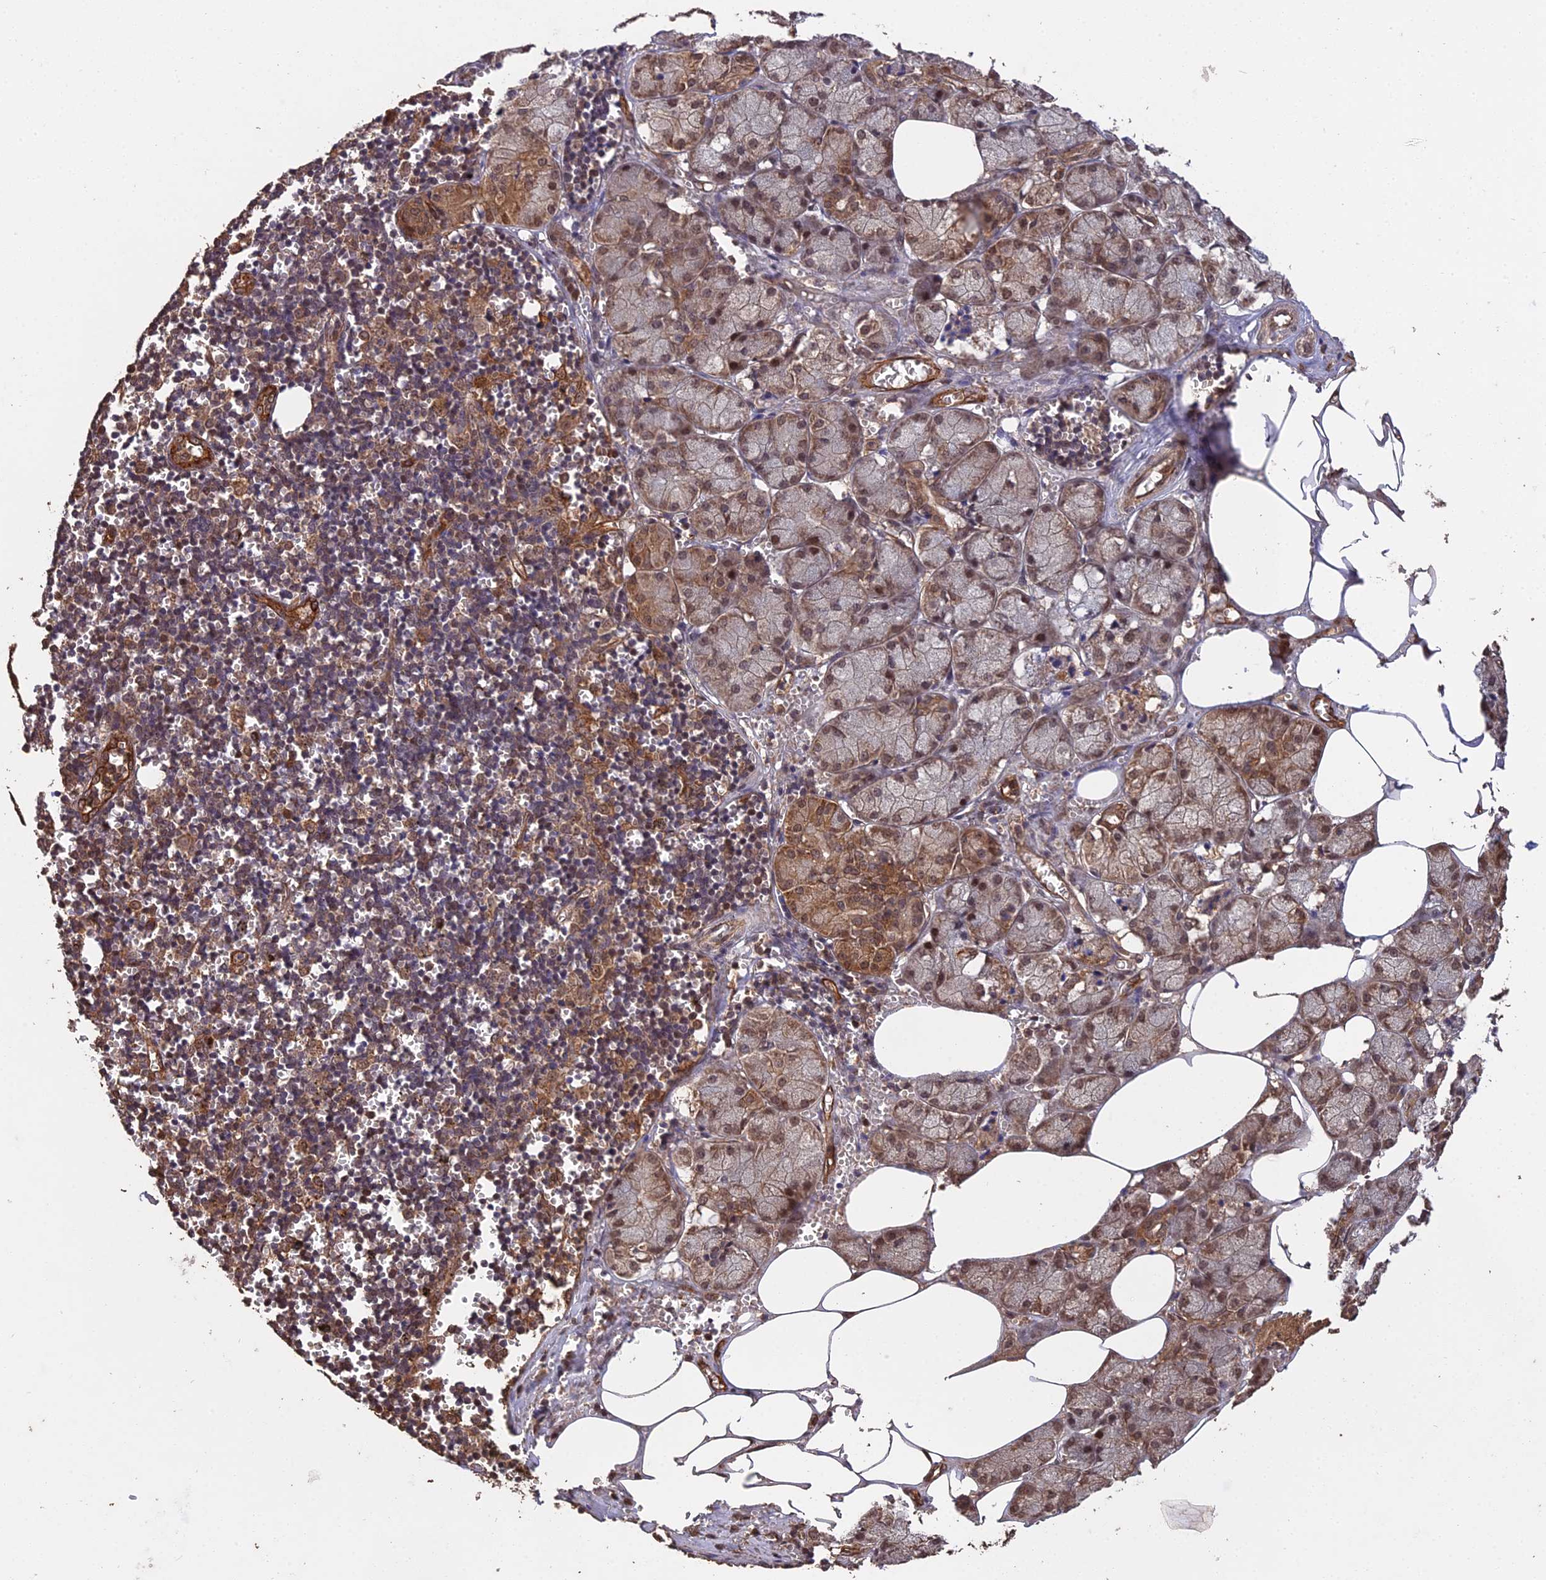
{"staining": {"intensity": "strong", "quantity": "25%-75%", "location": "cytoplasmic/membranous,nuclear"}, "tissue": "salivary gland", "cell_type": "Glandular cells", "image_type": "normal", "snomed": [{"axis": "morphology", "description": "Normal tissue, NOS"}, {"axis": "topography", "description": "Salivary gland"}], "caption": "Immunohistochemistry (IHC) (DAB) staining of normal salivary gland reveals strong cytoplasmic/membranous,nuclear protein staining in approximately 25%-75% of glandular cells.", "gene": "RALGAPA2", "patient": {"sex": "male", "age": 62}}